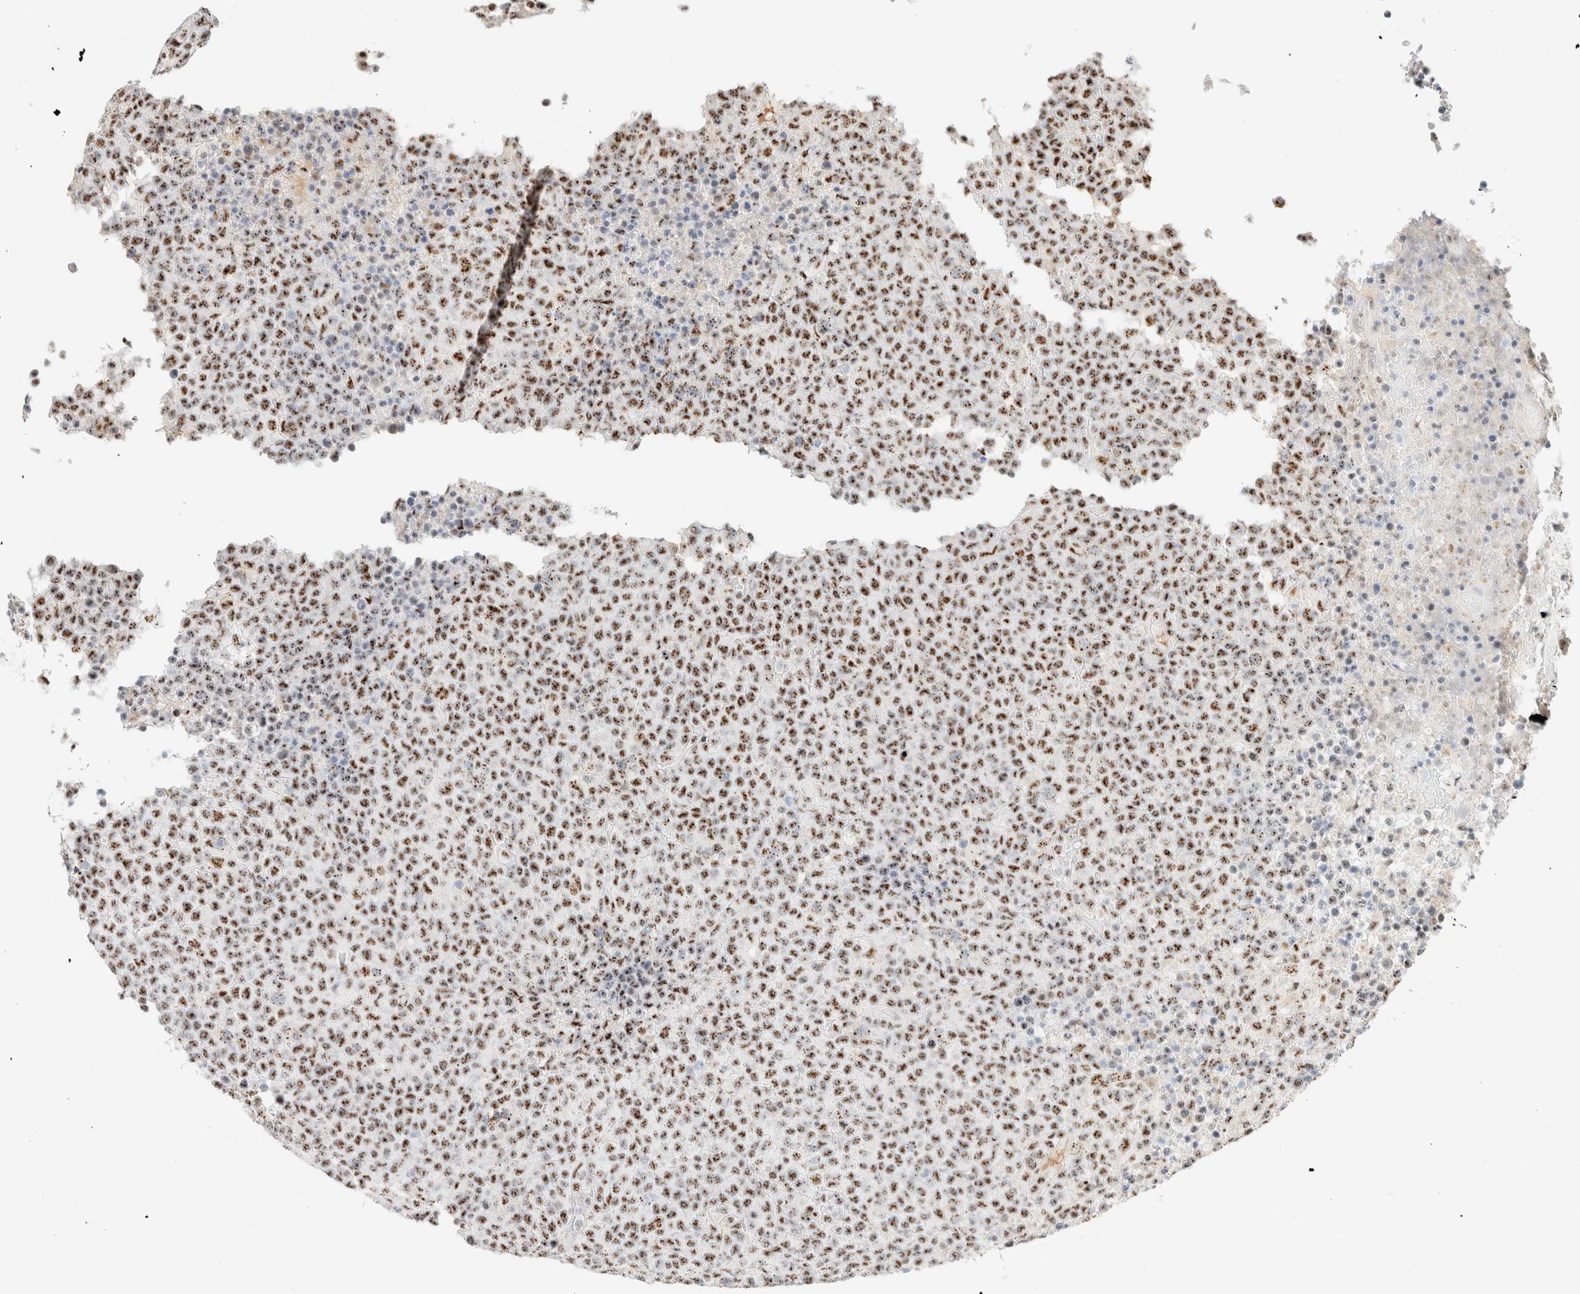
{"staining": {"intensity": "moderate", "quantity": ">75%", "location": "nuclear"}, "tissue": "lymphoma", "cell_type": "Tumor cells", "image_type": "cancer", "snomed": [{"axis": "morphology", "description": "Malignant lymphoma, non-Hodgkin's type, High grade"}, {"axis": "topography", "description": "Lymph node"}], "caption": "IHC image of human malignant lymphoma, non-Hodgkin's type (high-grade) stained for a protein (brown), which exhibits medium levels of moderate nuclear expression in approximately >75% of tumor cells.", "gene": "SON", "patient": {"sex": "male", "age": 13}}